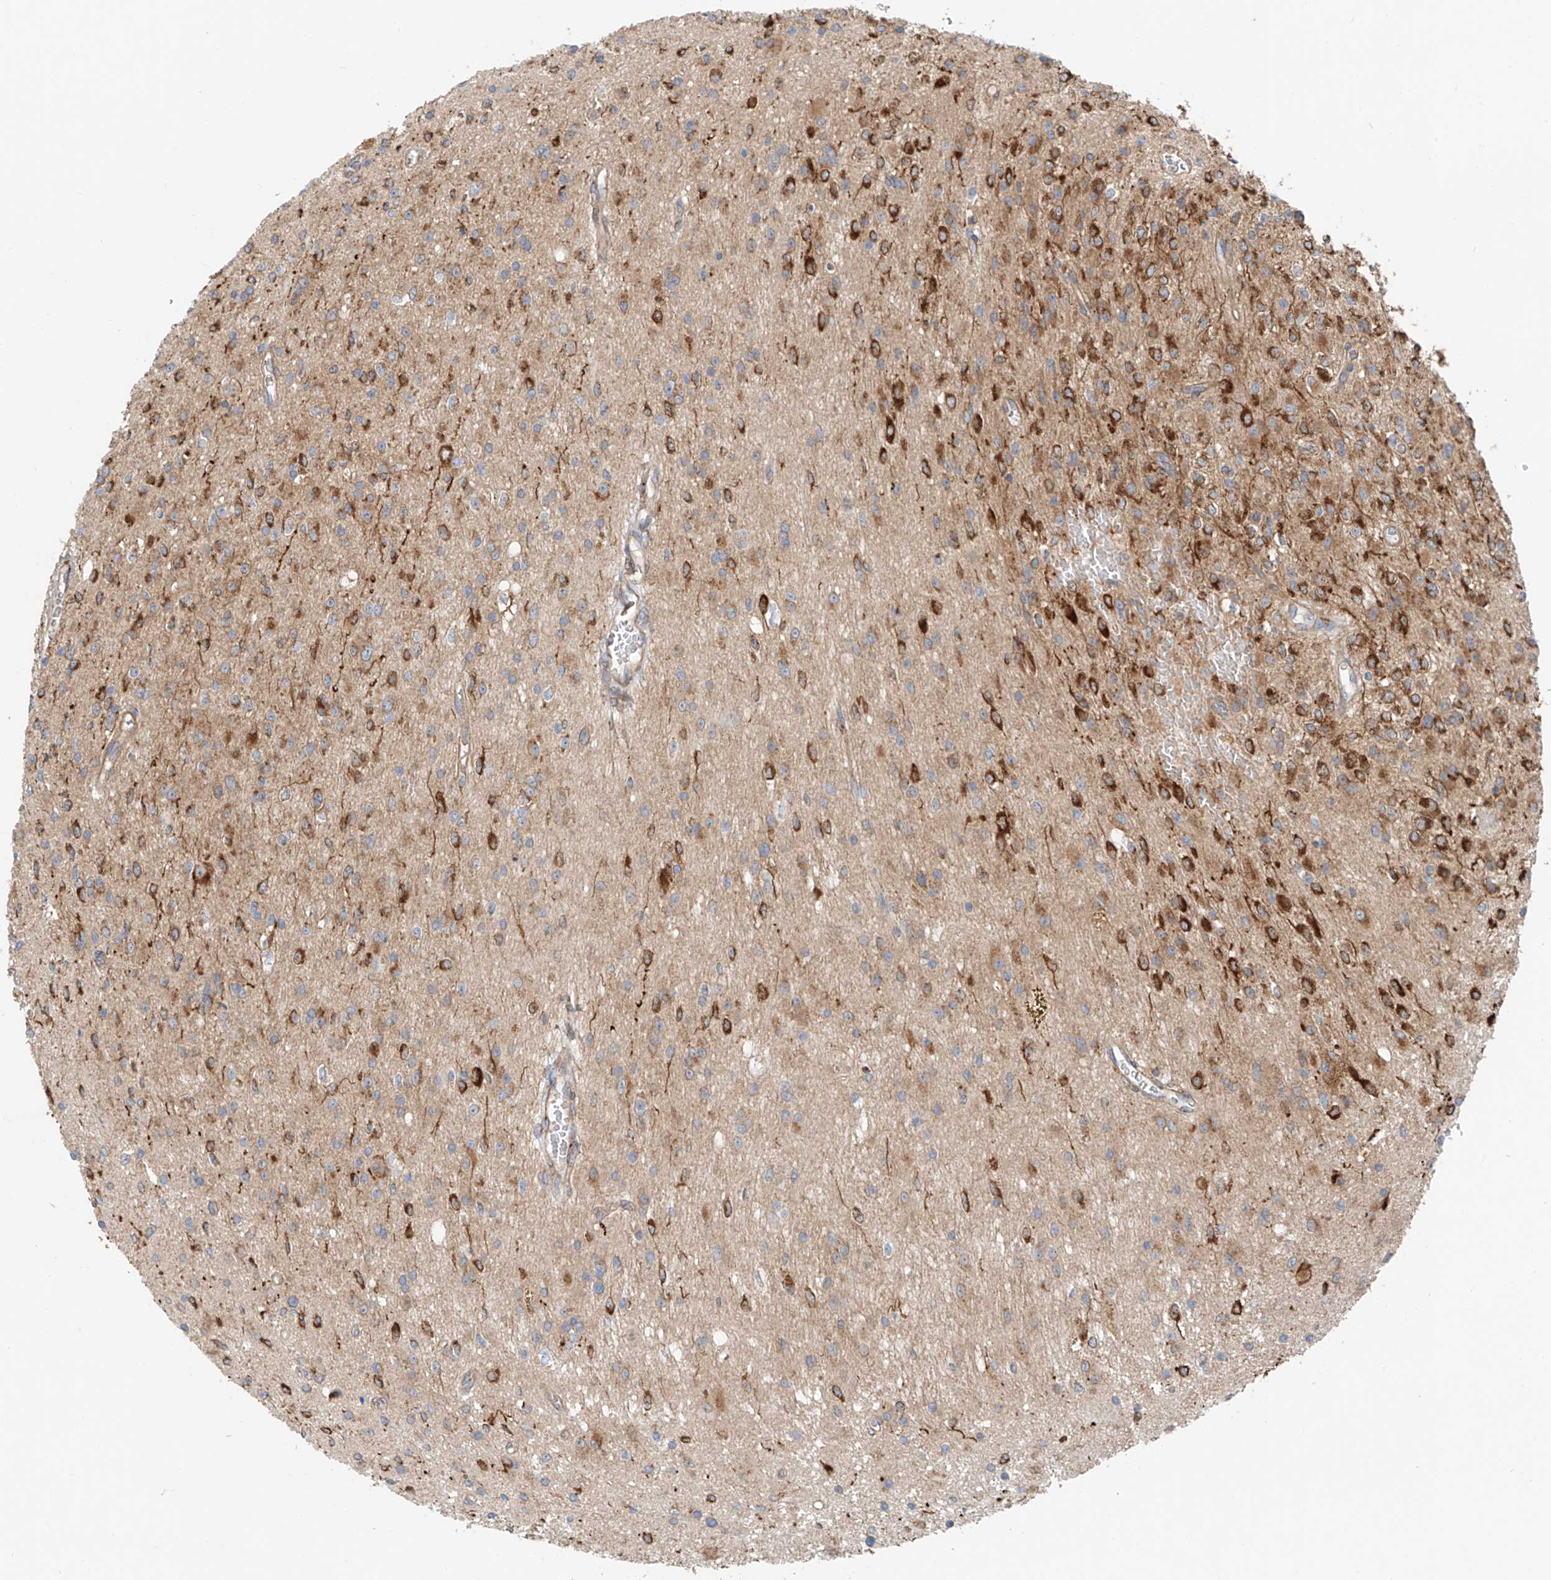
{"staining": {"intensity": "moderate", "quantity": "25%-75%", "location": "cytoplasmic/membranous"}, "tissue": "glioma", "cell_type": "Tumor cells", "image_type": "cancer", "snomed": [{"axis": "morphology", "description": "Glioma, malignant, High grade"}, {"axis": "topography", "description": "Brain"}], "caption": "Moderate cytoplasmic/membranous expression for a protein is identified in approximately 25%-75% of tumor cells of glioma using immunohistochemistry.", "gene": "SNAP29", "patient": {"sex": "male", "age": 34}}